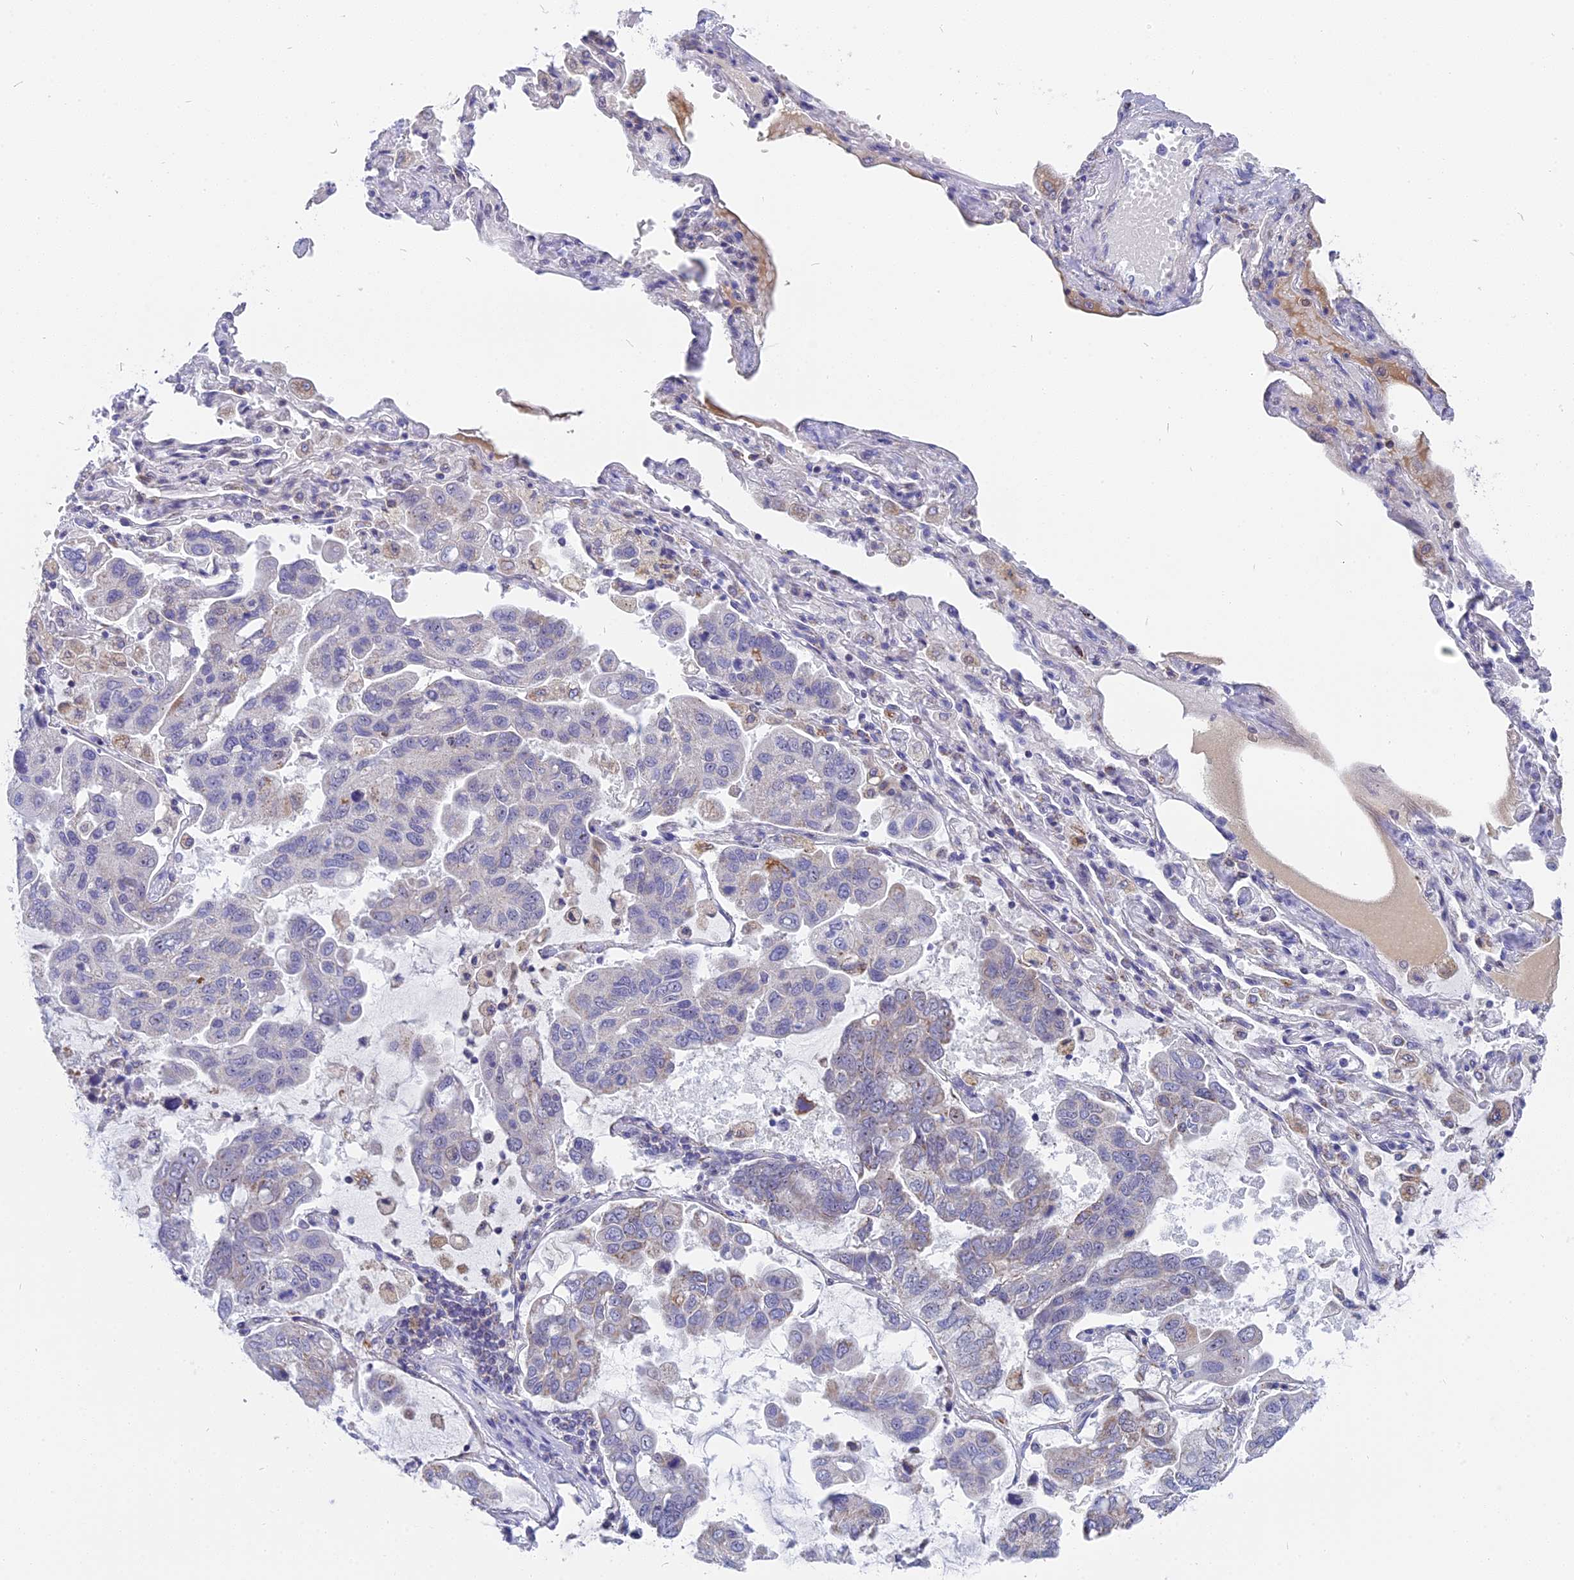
{"staining": {"intensity": "negative", "quantity": "none", "location": "none"}, "tissue": "lung cancer", "cell_type": "Tumor cells", "image_type": "cancer", "snomed": [{"axis": "morphology", "description": "Adenocarcinoma, NOS"}, {"axis": "topography", "description": "Lung"}], "caption": "A high-resolution image shows immunohistochemistry (IHC) staining of lung adenocarcinoma, which reveals no significant positivity in tumor cells. (Stains: DAB immunohistochemistry (IHC) with hematoxylin counter stain, Microscopy: brightfield microscopy at high magnification).", "gene": "DTWD1", "patient": {"sex": "male", "age": 64}}